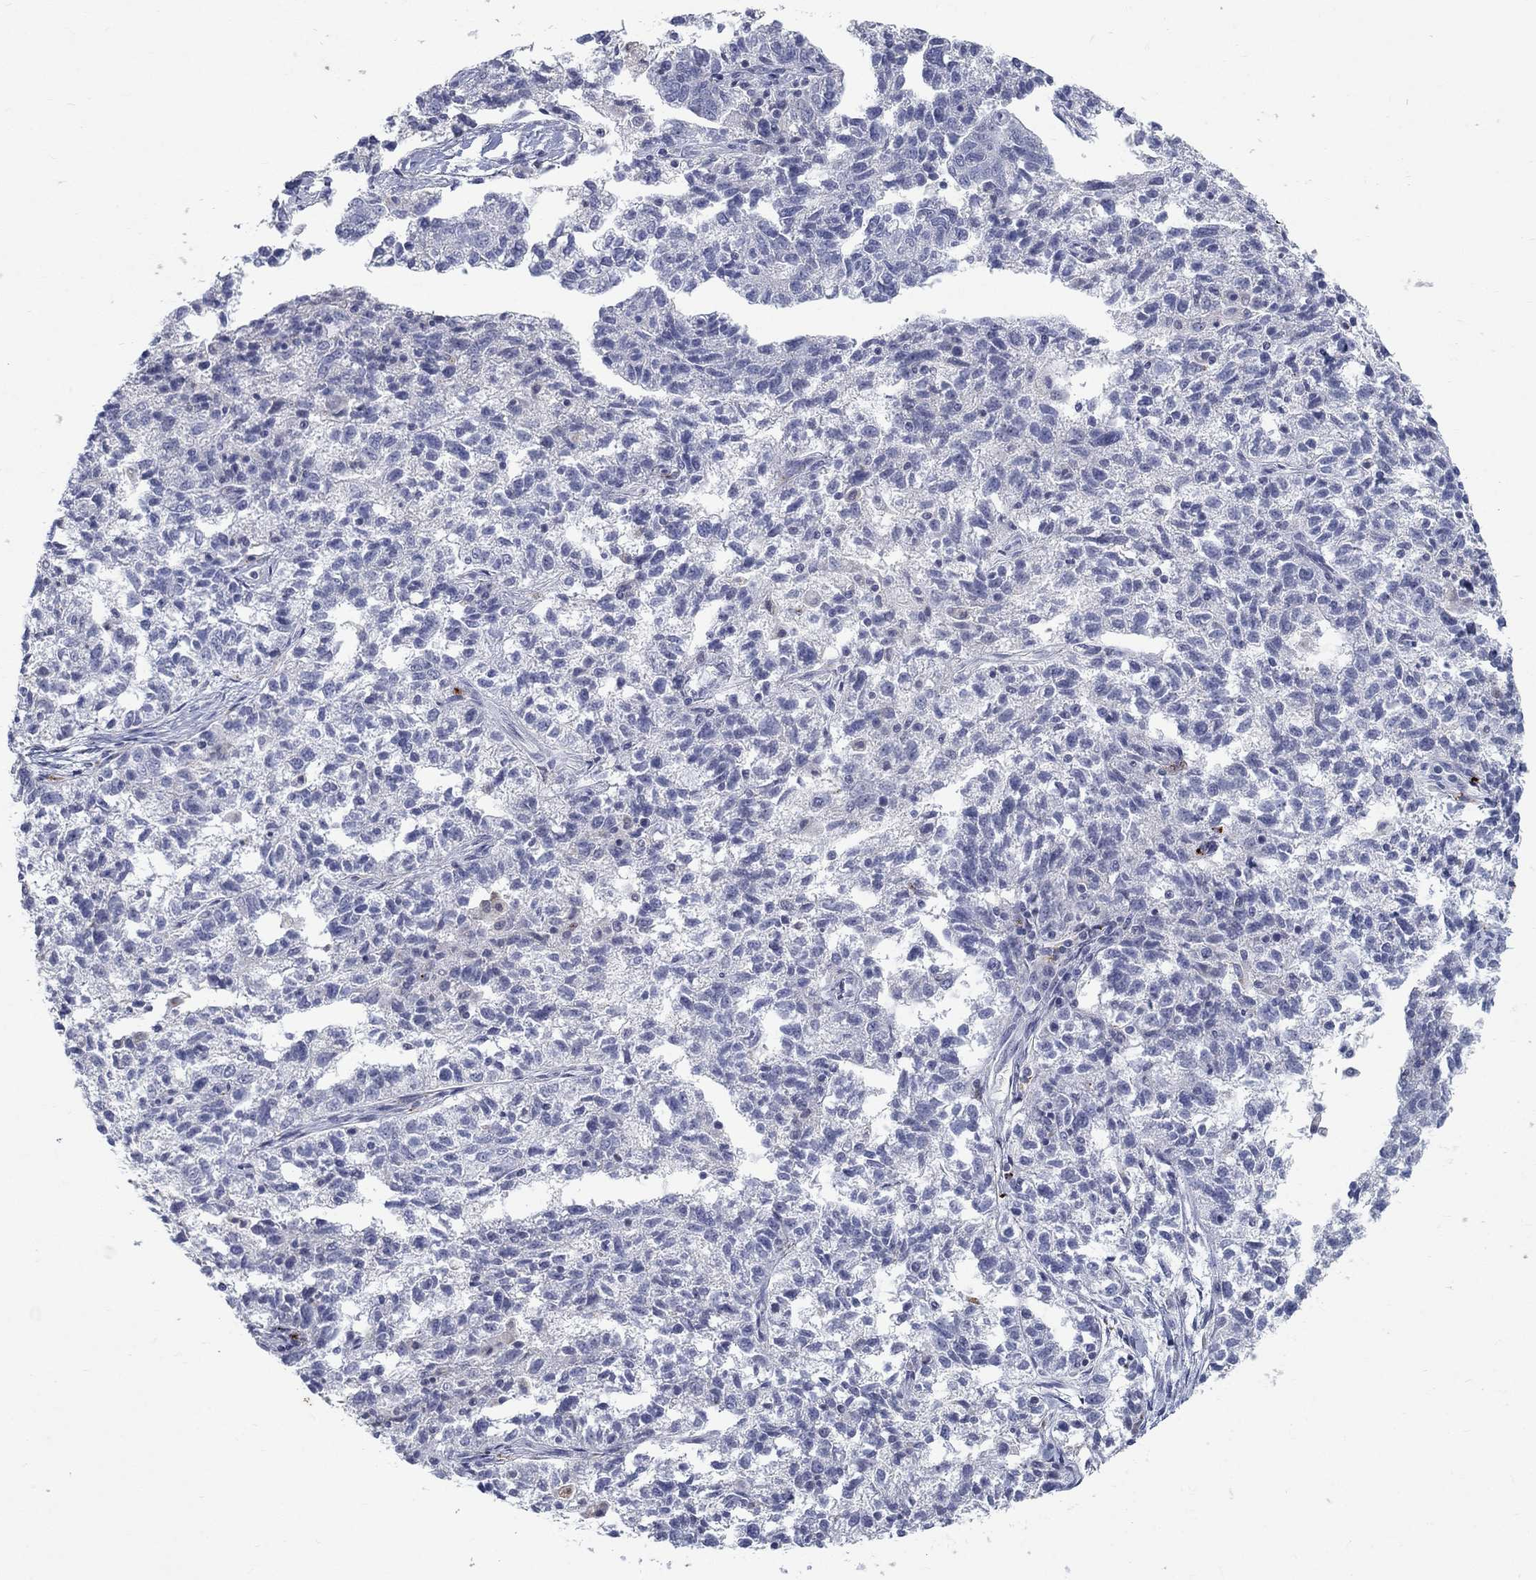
{"staining": {"intensity": "negative", "quantity": "none", "location": "none"}, "tissue": "ovarian cancer", "cell_type": "Tumor cells", "image_type": "cancer", "snomed": [{"axis": "morphology", "description": "Cystadenocarcinoma, serous, NOS"}, {"axis": "topography", "description": "Ovary"}], "caption": "DAB immunohistochemical staining of ovarian cancer displays no significant expression in tumor cells.", "gene": "MTSS2", "patient": {"sex": "female", "age": 71}}